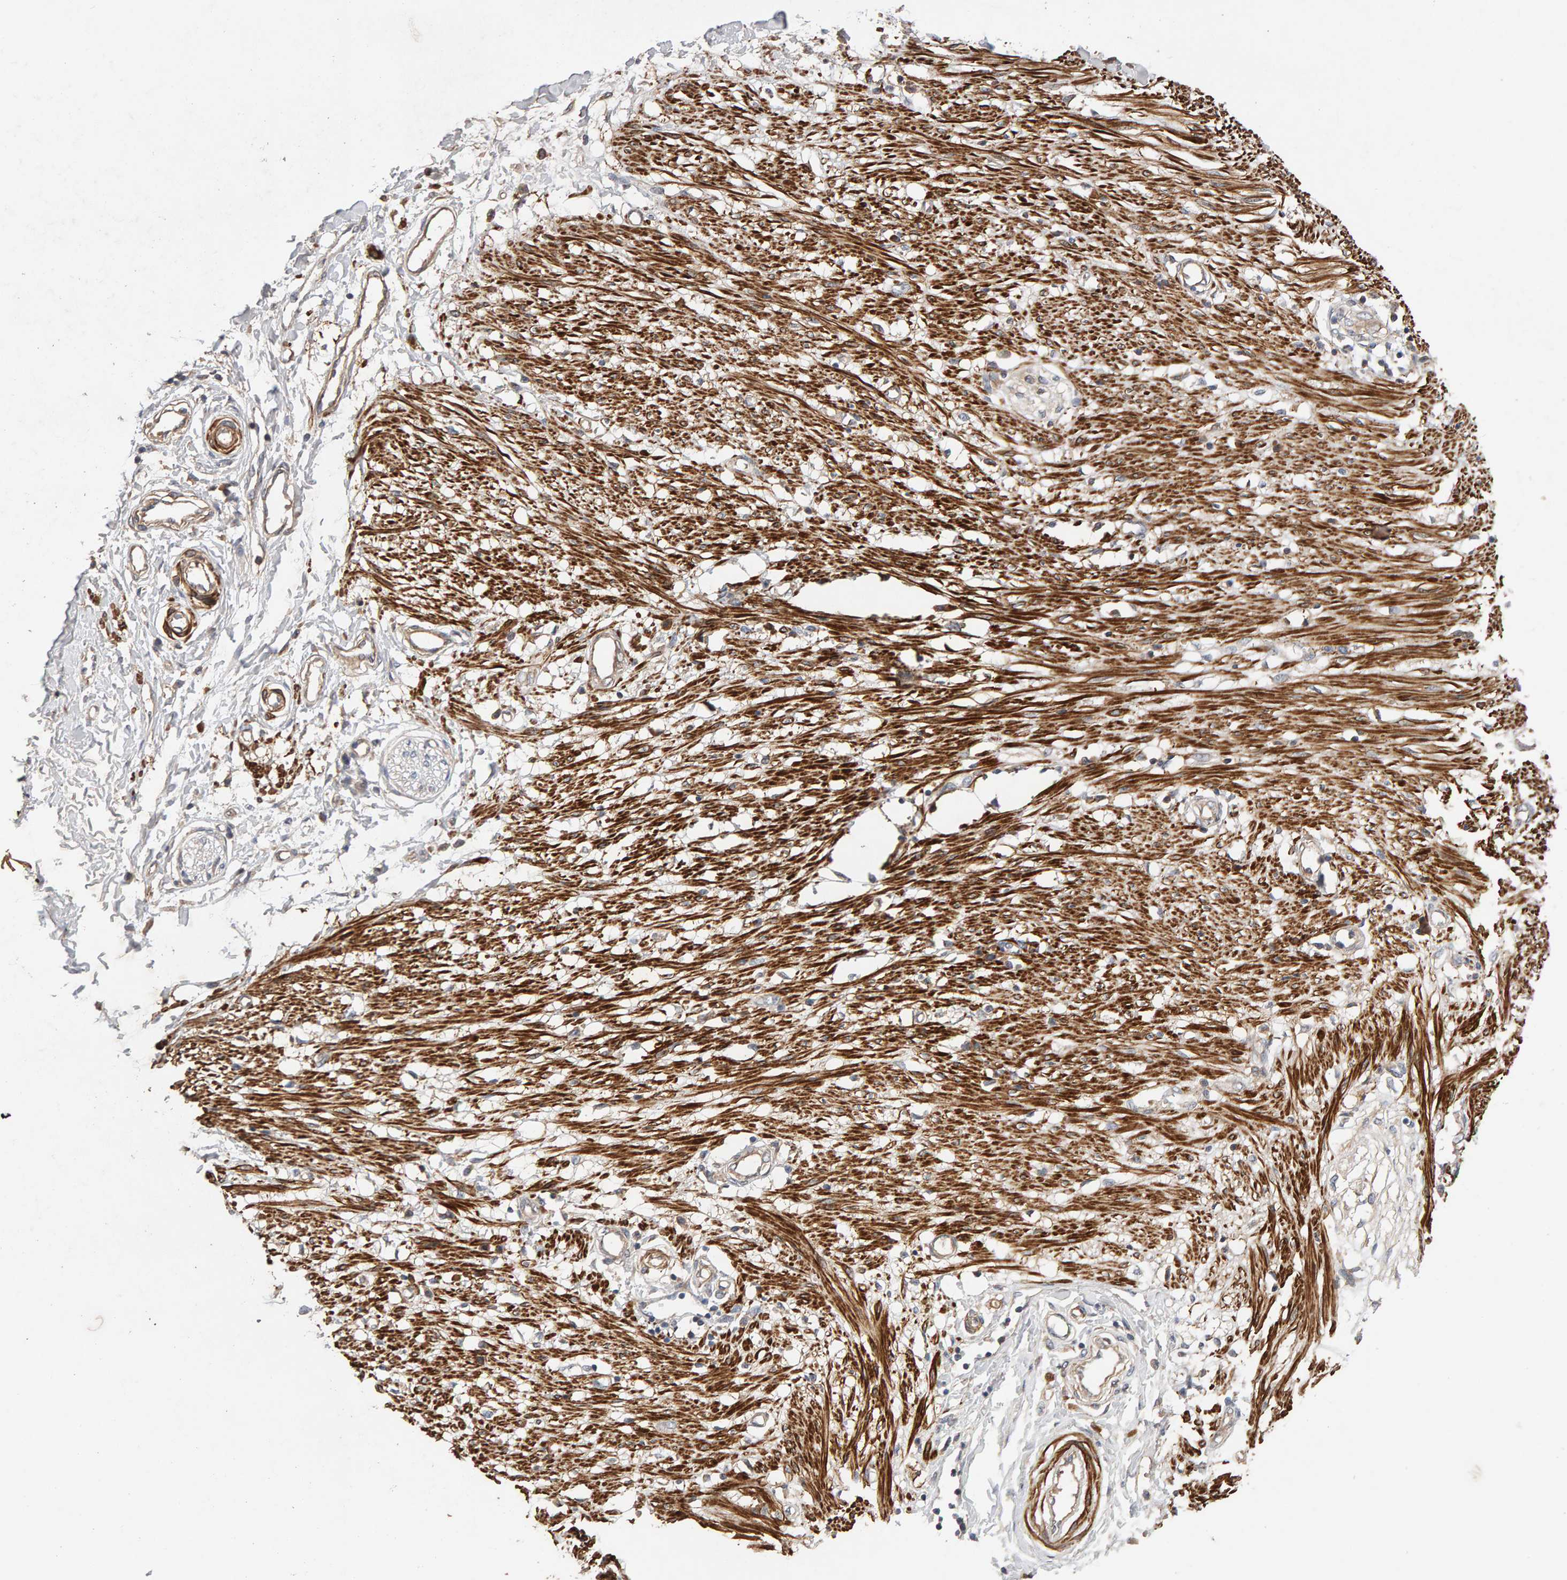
{"staining": {"intensity": "weak", "quantity": "<25%", "location": "cytoplasmic/membranous"}, "tissue": "adipose tissue", "cell_type": "Adipocytes", "image_type": "normal", "snomed": [{"axis": "morphology", "description": "Normal tissue, NOS"}, {"axis": "morphology", "description": "Adenocarcinoma, NOS"}, {"axis": "topography", "description": "Colon"}, {"axis": "topography", "description": "Peripheral nerve tissue"}], "caption": "Immunohistochemical staining of unremarkable adipose tissue reveals no significant positivity in adipocytes. Brightfield microscopy of immunohistochemistry stained with DAB (3,3'-diaminobenzidine) (brown) and hematoxylin (blue), captured at high magnification.", "gene": "RNF19A", "patient": {"sex": "male", "age": 14}}